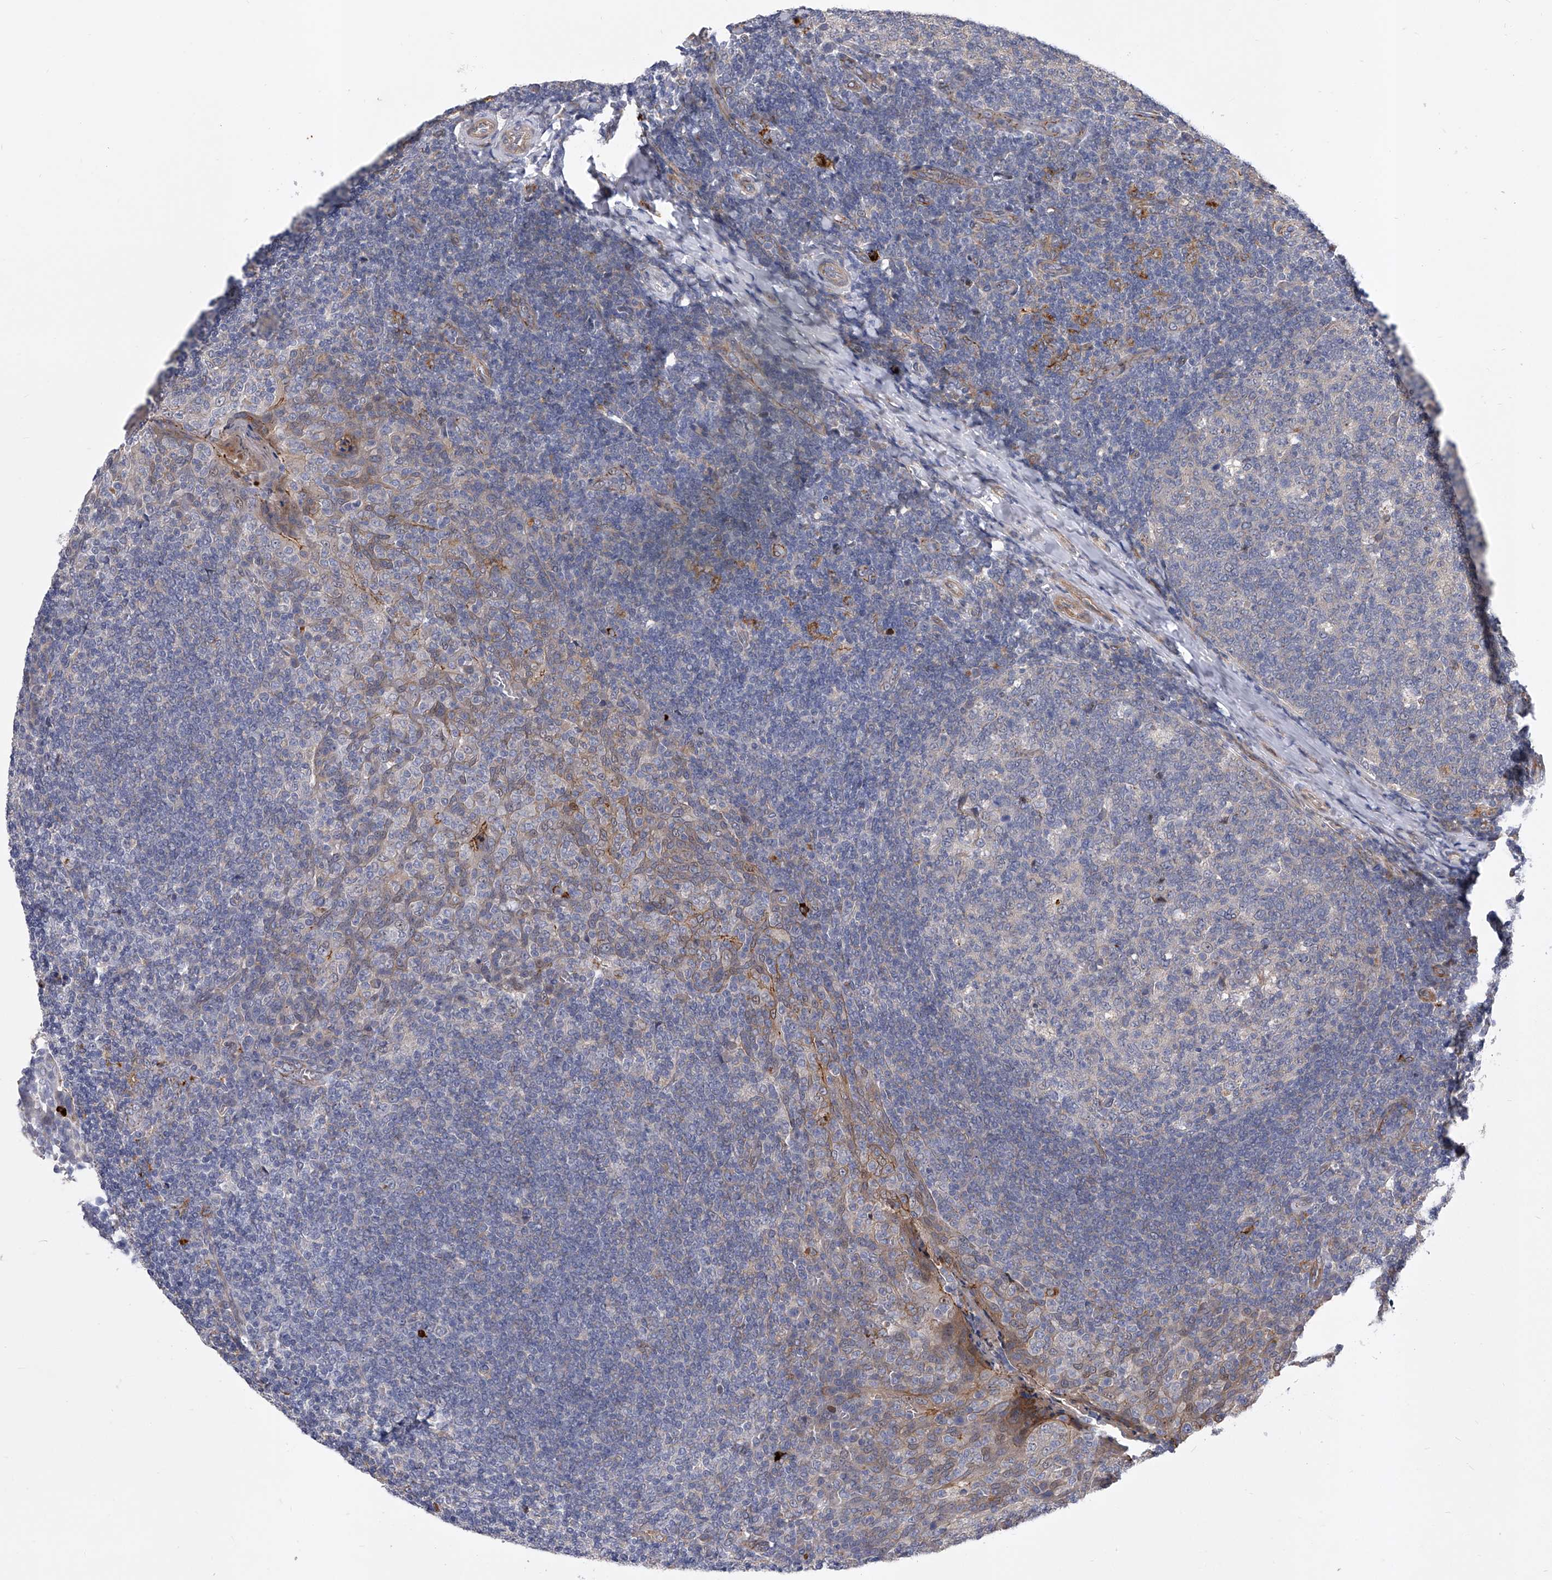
{"staining": {"intensity": "negative", "quantity": "none", "location": "none"}, "tissue": "tonsil", "cell_type": "Germinal center cells", "image_type": "normal", "snomed": [{"axis": "morphology", "description": "Normal tissue, NOS"}, {"axis": "topography", "description": "Tonsil"}], "caption": "Image shows no significant protein staining in germinal center cells of unremarkable tonsil.", "gene": "ENSG00000250424", "patient": {"sex": "female", "age": 19}}